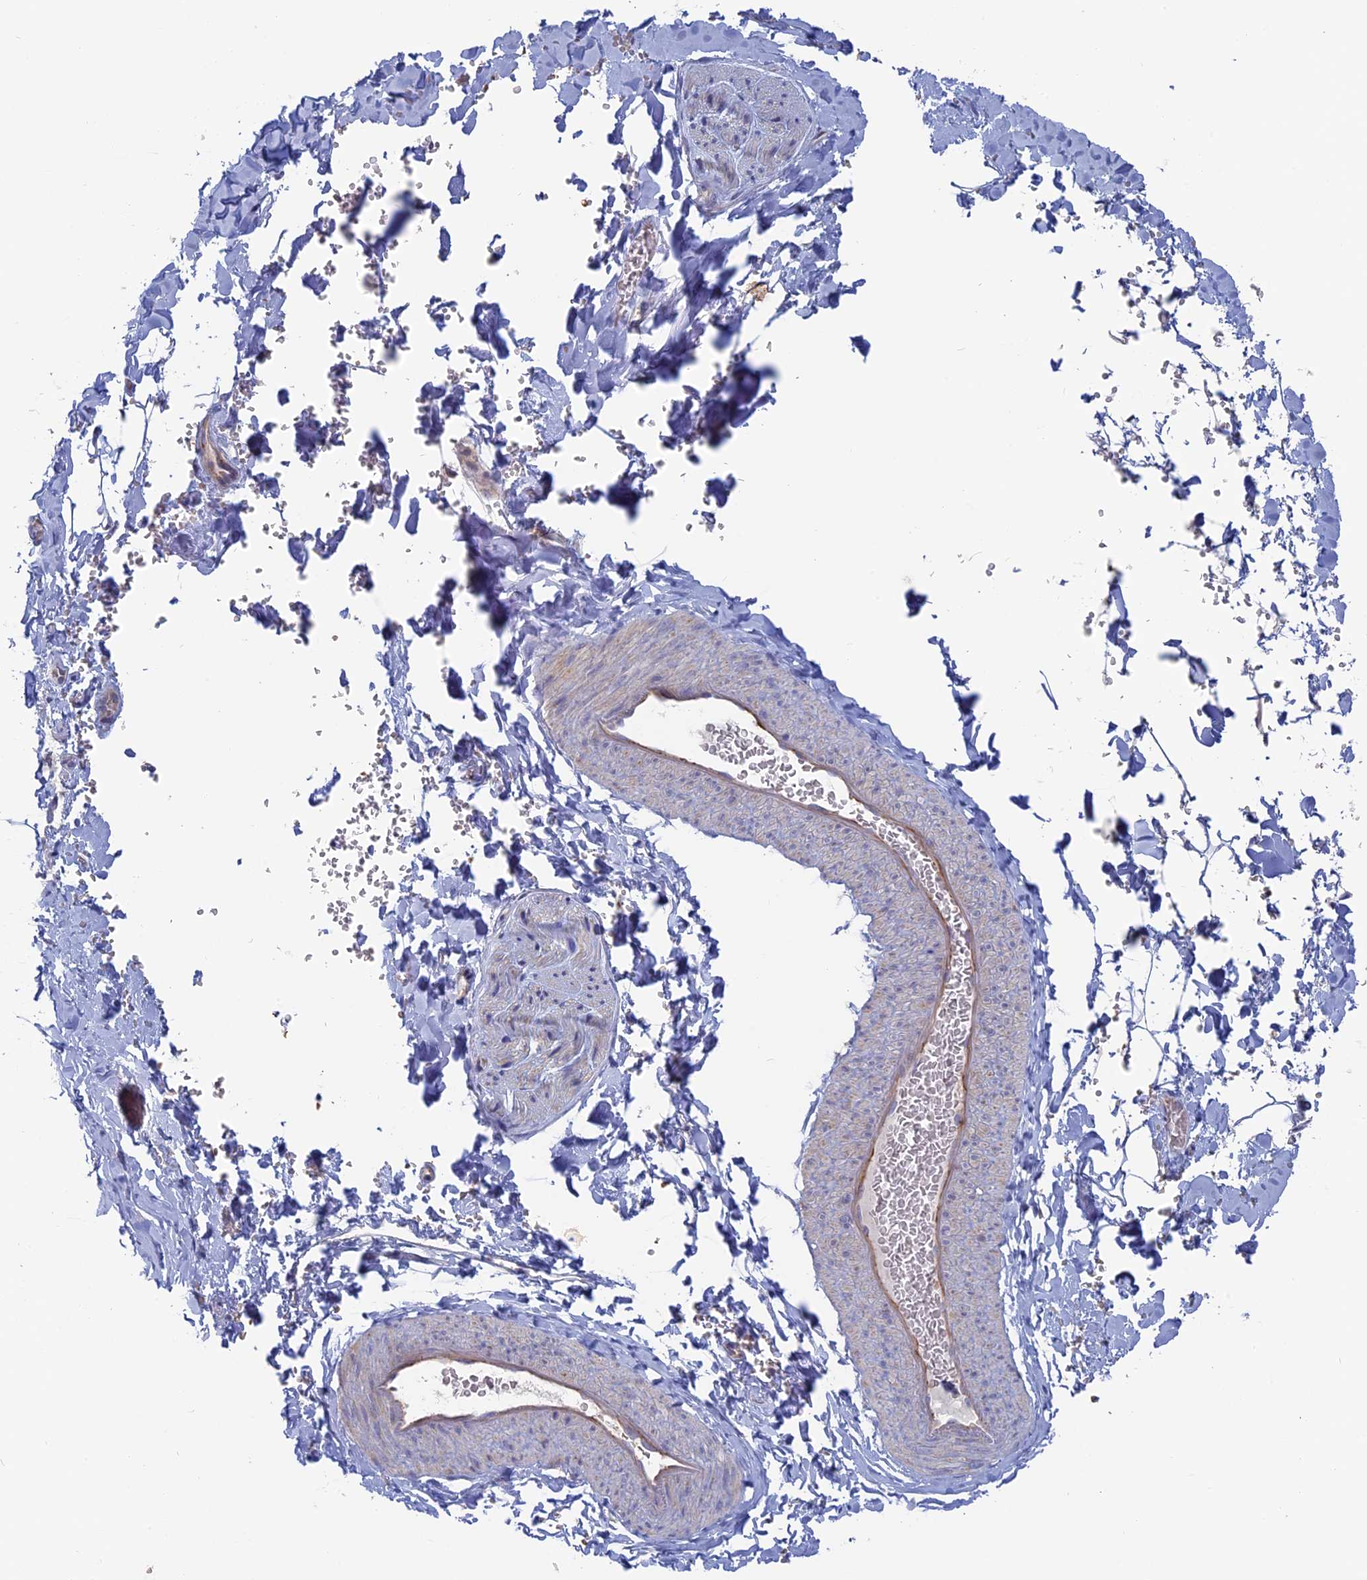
{"staining": {"intensity": "negative", "quantity": "none", "location": "none"}, "tissue": "adipose tissue", "cell_type": "Adipocytes", "image_type": "normal", "snomed": [{"axis": "morphology", "description": "Normal tissue, NOS"}, {"axis": "topography", "description": "Gallbladder"}, {"axis": "topography", "description": "Peripheral nerve tissue"}], "caption": "Immunohistochemistry of normal adipose tissue demonstrates no staining in adipocytes.", "gene": "TBC1D30", "patient": {"sex": "male", "age": 38}}